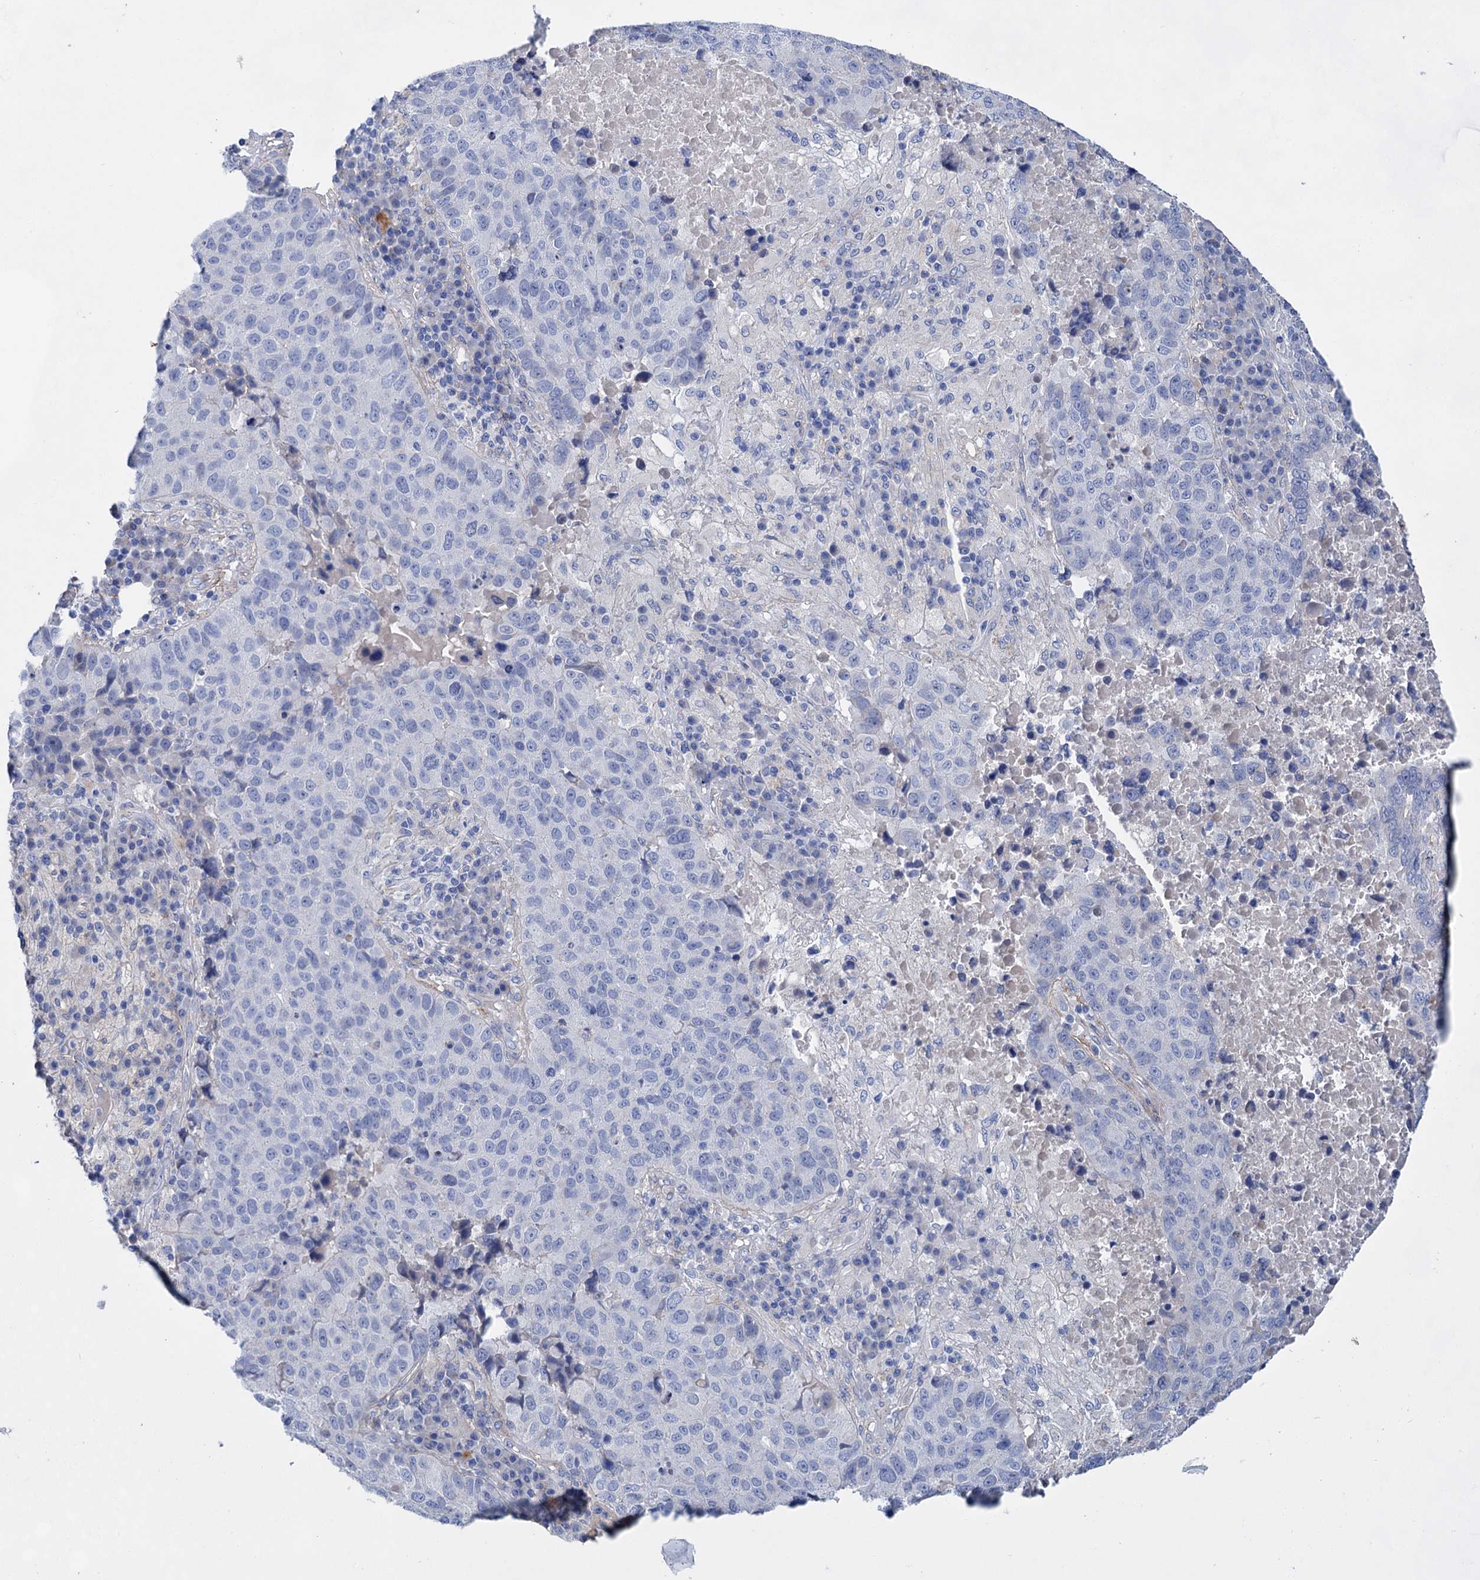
{"staining": {"intensity": "negative", "quantity": "none", "location": "none"}, "tissue": "lung cancer", "cell_type": "Tumor cells", "image_type": "cancer", "snomed": [{"axis": "morphology", "description": "Squamous cell carcinoma, NOS"}, {"axis": "topography", "description": "Lung"}], "caption": "A micrograph of lung cancer stained for a protein demonstrates no brown staining in tumor cells. The staining is performed using DAB (3,3'-diaminobenzidine) brown chromogen with nuclei counter-stained in using hematoxylin.", "gene": "GPR155", "patient": {"sex": "male", "age": 73}}